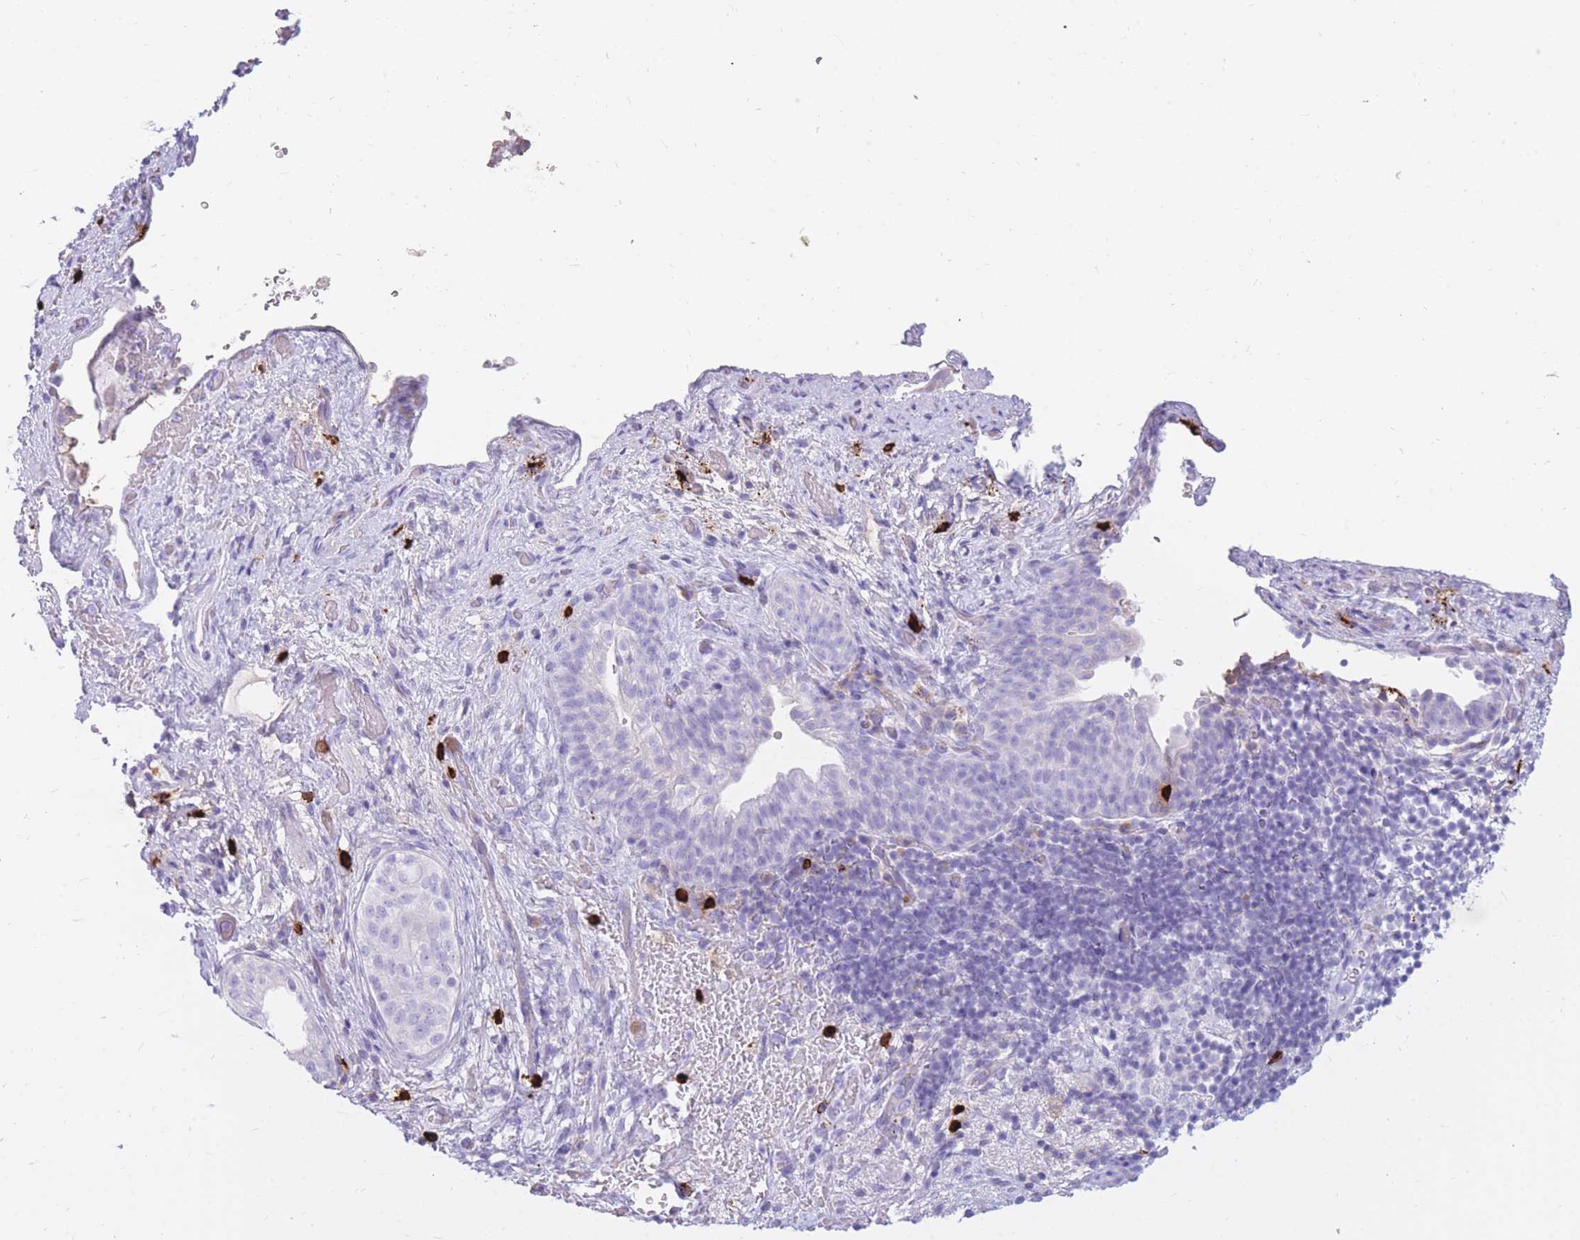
{"staining": {"intensity": "negative", "quantity": "none", "location": "none"}, "tissue": "smooth muscle", "cell_type": "Smooth muscle cells", "image_type": "normal", "snomed": [{"axis": "morphology", "description": "Normal tissue, NOS"}, {"axis": "topography", "description": "Smooth muscle"}, {"axis": "topography", "description": "Peripheral nerve tissue"}], "caption": "This is a image of immunohistochemistry (IHC) staining of normal smooth muscle, which shows no expression in smooth muscle cells. The staining is performed using DAB (3,3'-diaminobenzidine) brown chromogen with nuclei counter-stained in using hematoxylin.", "gene": "TPSAB1", "patient": {"sex": "male", "age": 69}}